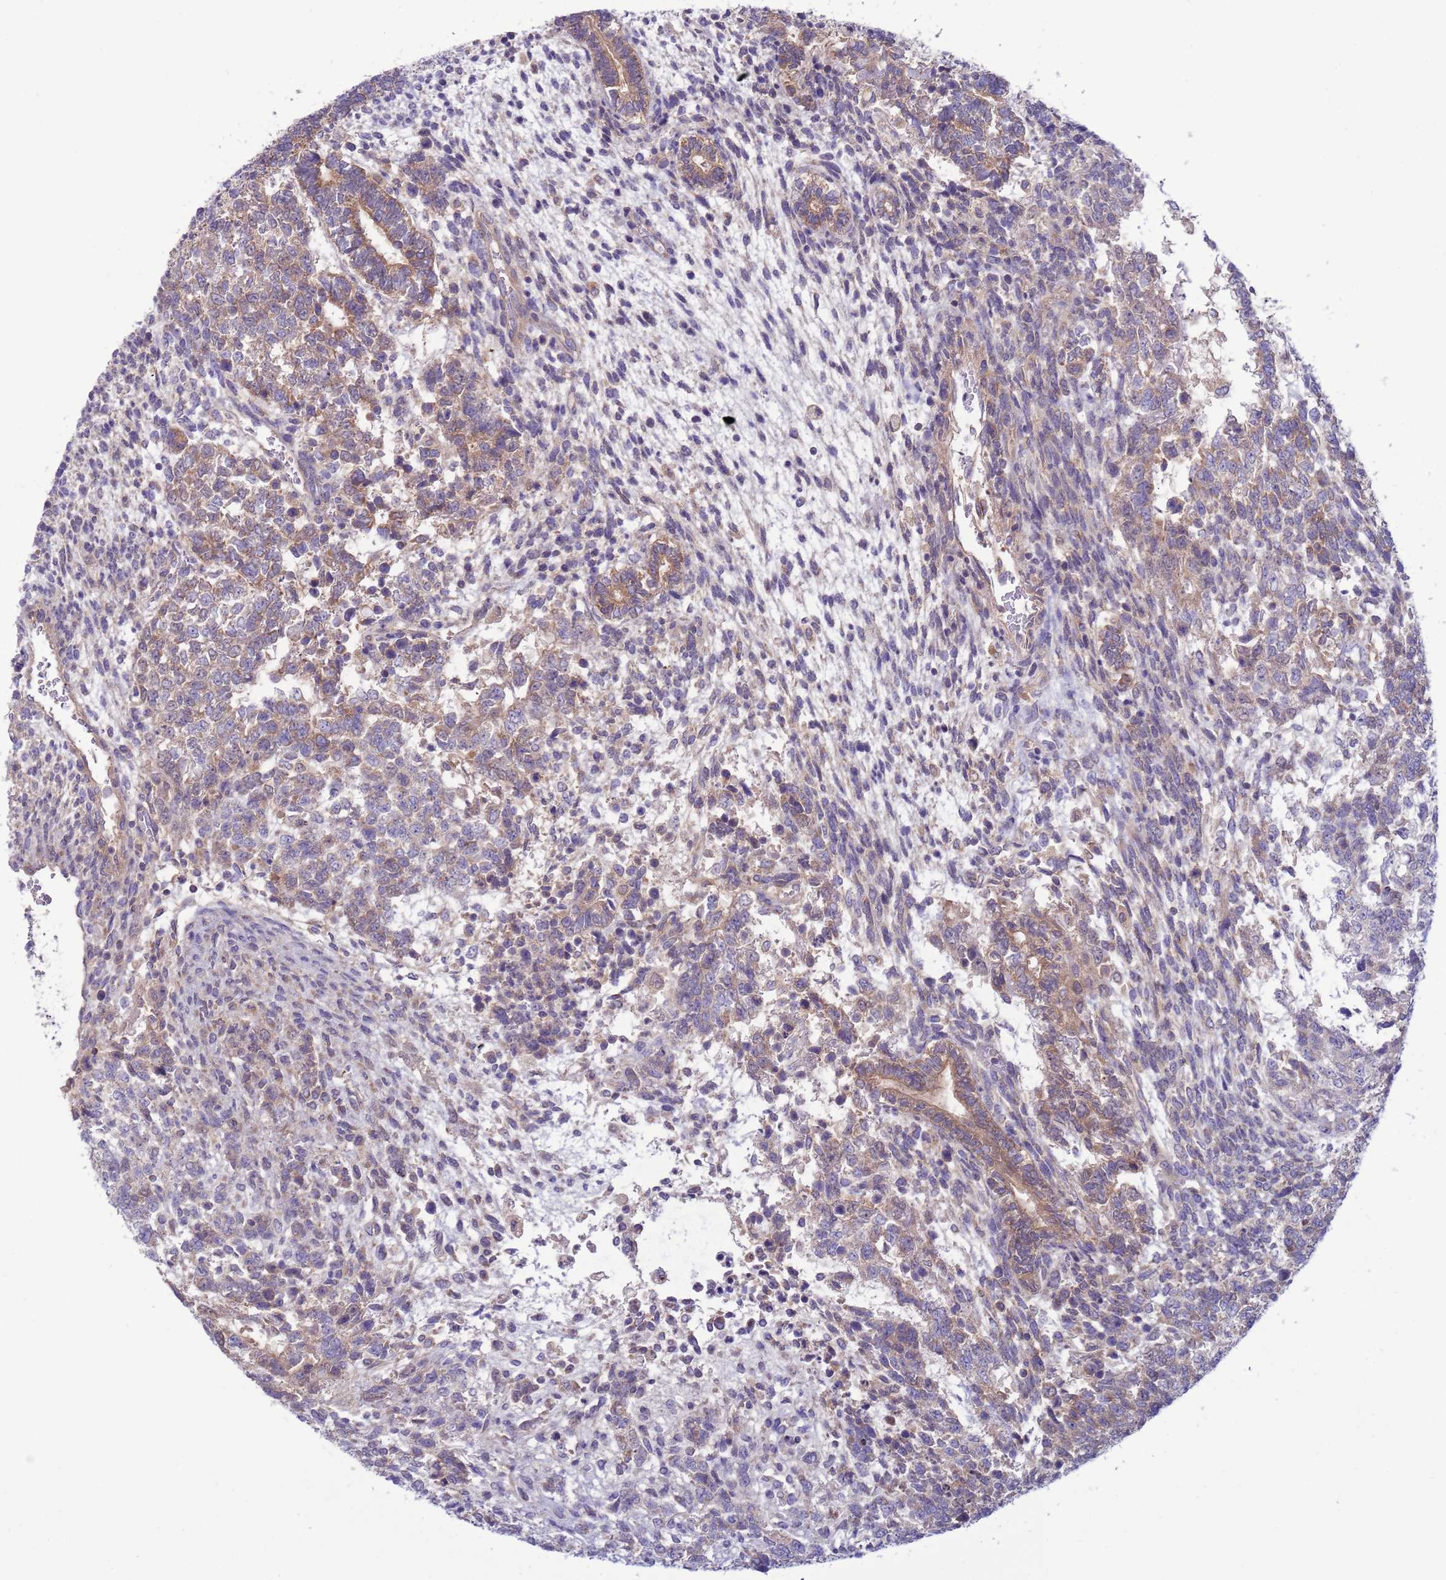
{"staining": {"intensity": "moderate", "quantity": "25%-75%", "location": "cytoplasmic/membranous"}, "tissue": "testis cancer", "cell_type": "Tumor cells", "image_type": "cancer", "snomed": [{"axis": "morphology", "description": "Carcinoma, Embryonal, NOS"}, {"axis": "topography", "description": "Testis"}], "caption": "Immunohistochemical staining of testis cancer exhibits moderate cytoplasmic/membranous protein positivity in approximately 25%-75% of tumor cells. (IHC, brightfield microscopy, high magnification).", "gene": "UQCRQ", "patient": {"sex": "male", "age": 23}}